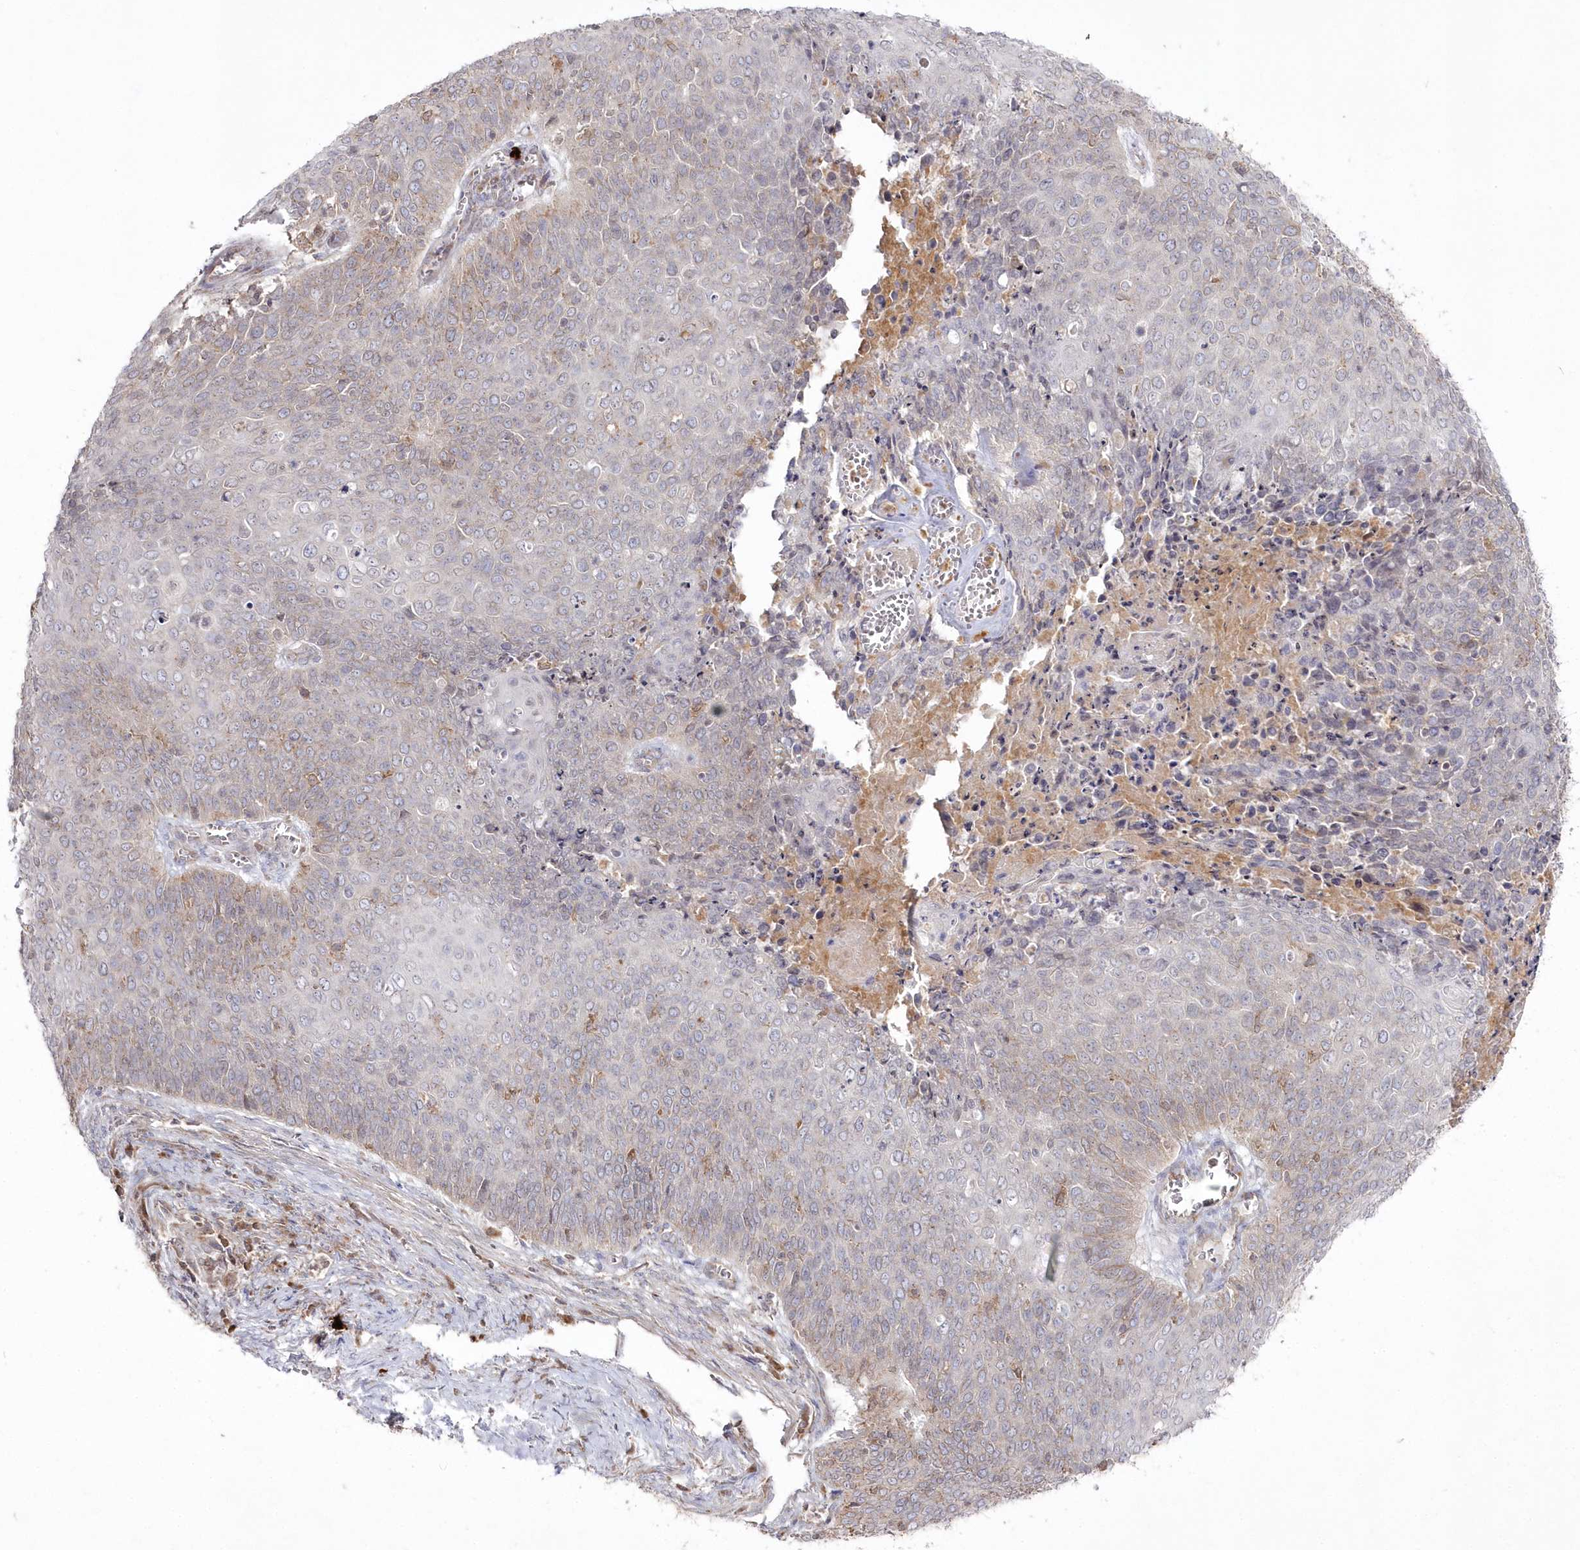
{"staining": {"intensity": "weak", "quantity": "25%-75%", "location": "cytoplasmic/membranous"}, "tissue": "cervical cancer", "cell_type": "Tumor cells", "image_type": "cancer", "snomed": [{"axis": "morphology", "description": "Squamous cell carcinoma, NOS"}, {"axis": "topography", "description": "Cervix"}], "caption": "The photomicrograph shows a brown stain indicating the presence of a protein in the cytoplasmic/membranous of tumor cells in cervical cancer (squamous cell carcinoma). Using DAB (3,3'-diaminobenzidine) (brown) and hematoxylin (blue) stains, captured at high magnification using brightfield microscopy.", "gene": "ARSB", "patient": {"sex": "female", "age": 39}}